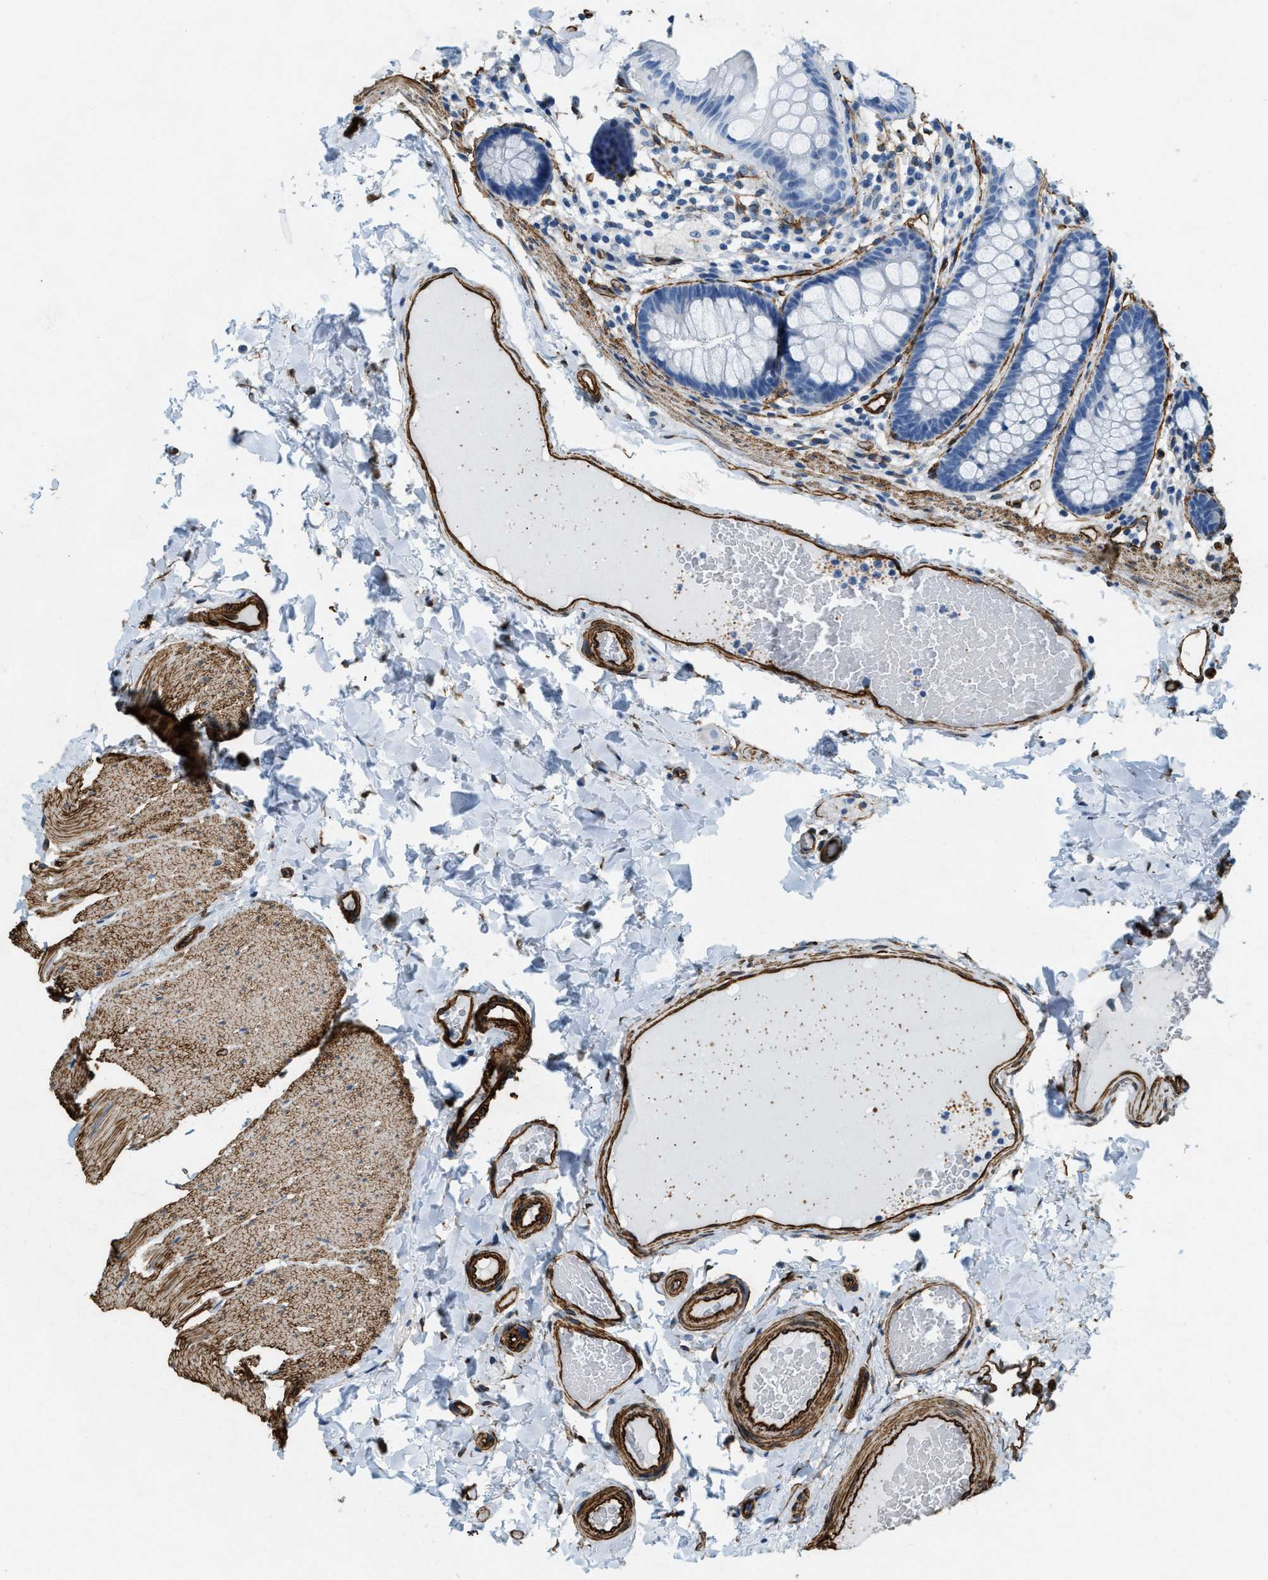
{"staining": {"intensity": "strong", "quantity": ">75%", "location": "cytoplasmic/membranous"}, "tissue": "colon", "cell_type": "Endothelial cells", "image_type": "normal", "snomed": [{"axis": "morphology", "description": "Normal tissue, NOS"}, {"axis": "topography", "description": "Colon"}], "caption": "IHC image of benign human colon stained for a protein (brown), which exhibits high levels of strong cytoplasmic/membranous staining in approximately >75% of endothelial cells.", "gene": "TMEM43", "patient": {"sex": "female", "age": 56}}